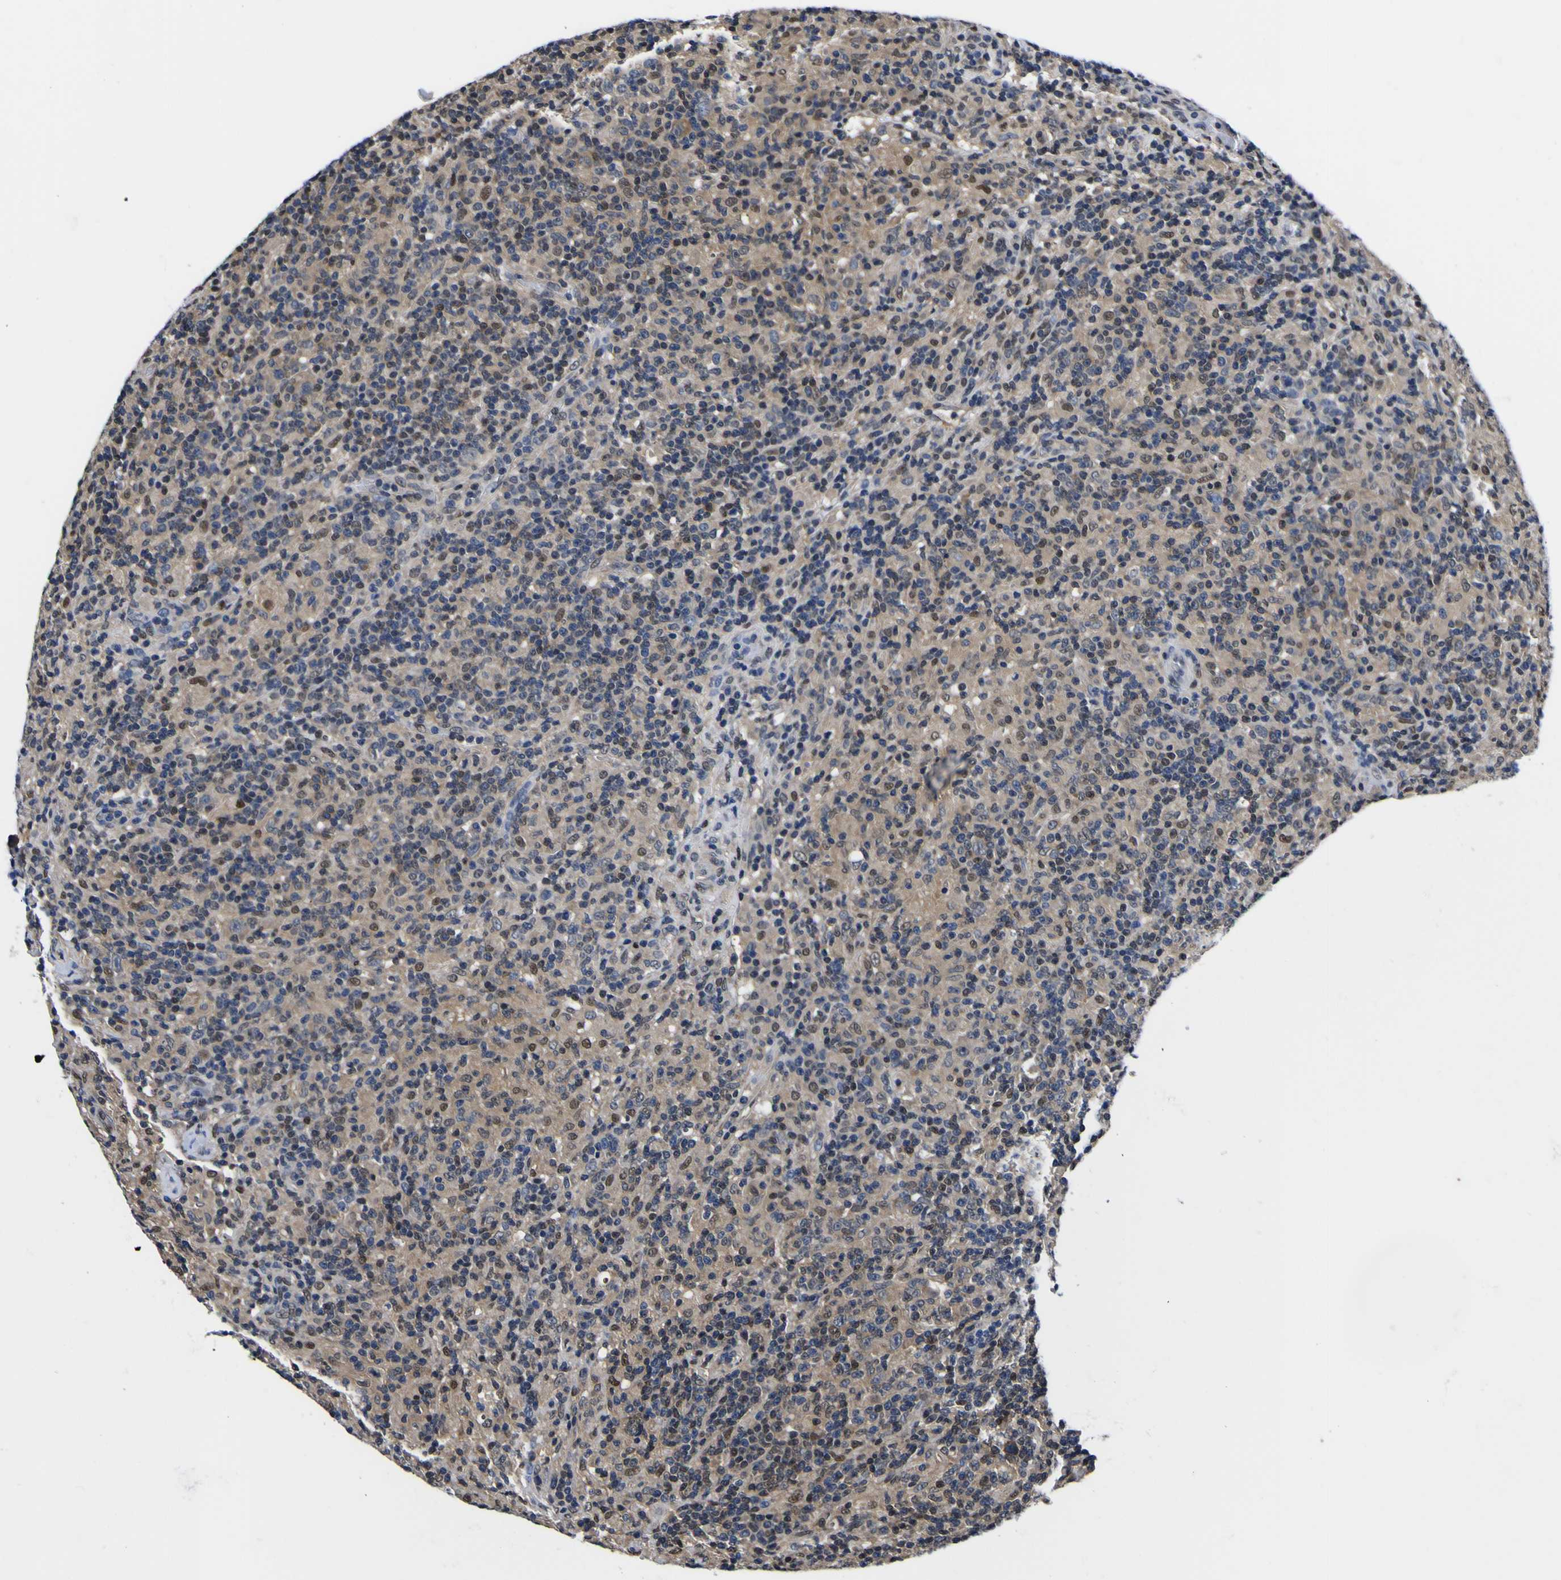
{"staining": {"intensity": "weak", "quantity": "25%-75%", "location": "cytoplasmic/membranous,nuclear"}, "tissue": "lymphoma", "cell_type": "Tumor cells", "image_type": "cancer", "snomed": [{"axis": "morphology", "description": "Hodgkin's disease, NOS"}, {"axis": "topography", "description": "Lymph node"}], "caption": "Hodgkin's disease stained with a brown dye exhibits weak cytoplasmic/membranous and nuclear positive staining in about 25%-75% of tumor cells.", "gene": "FAM110B", "patient": {"sex": "male", "age": 70}}